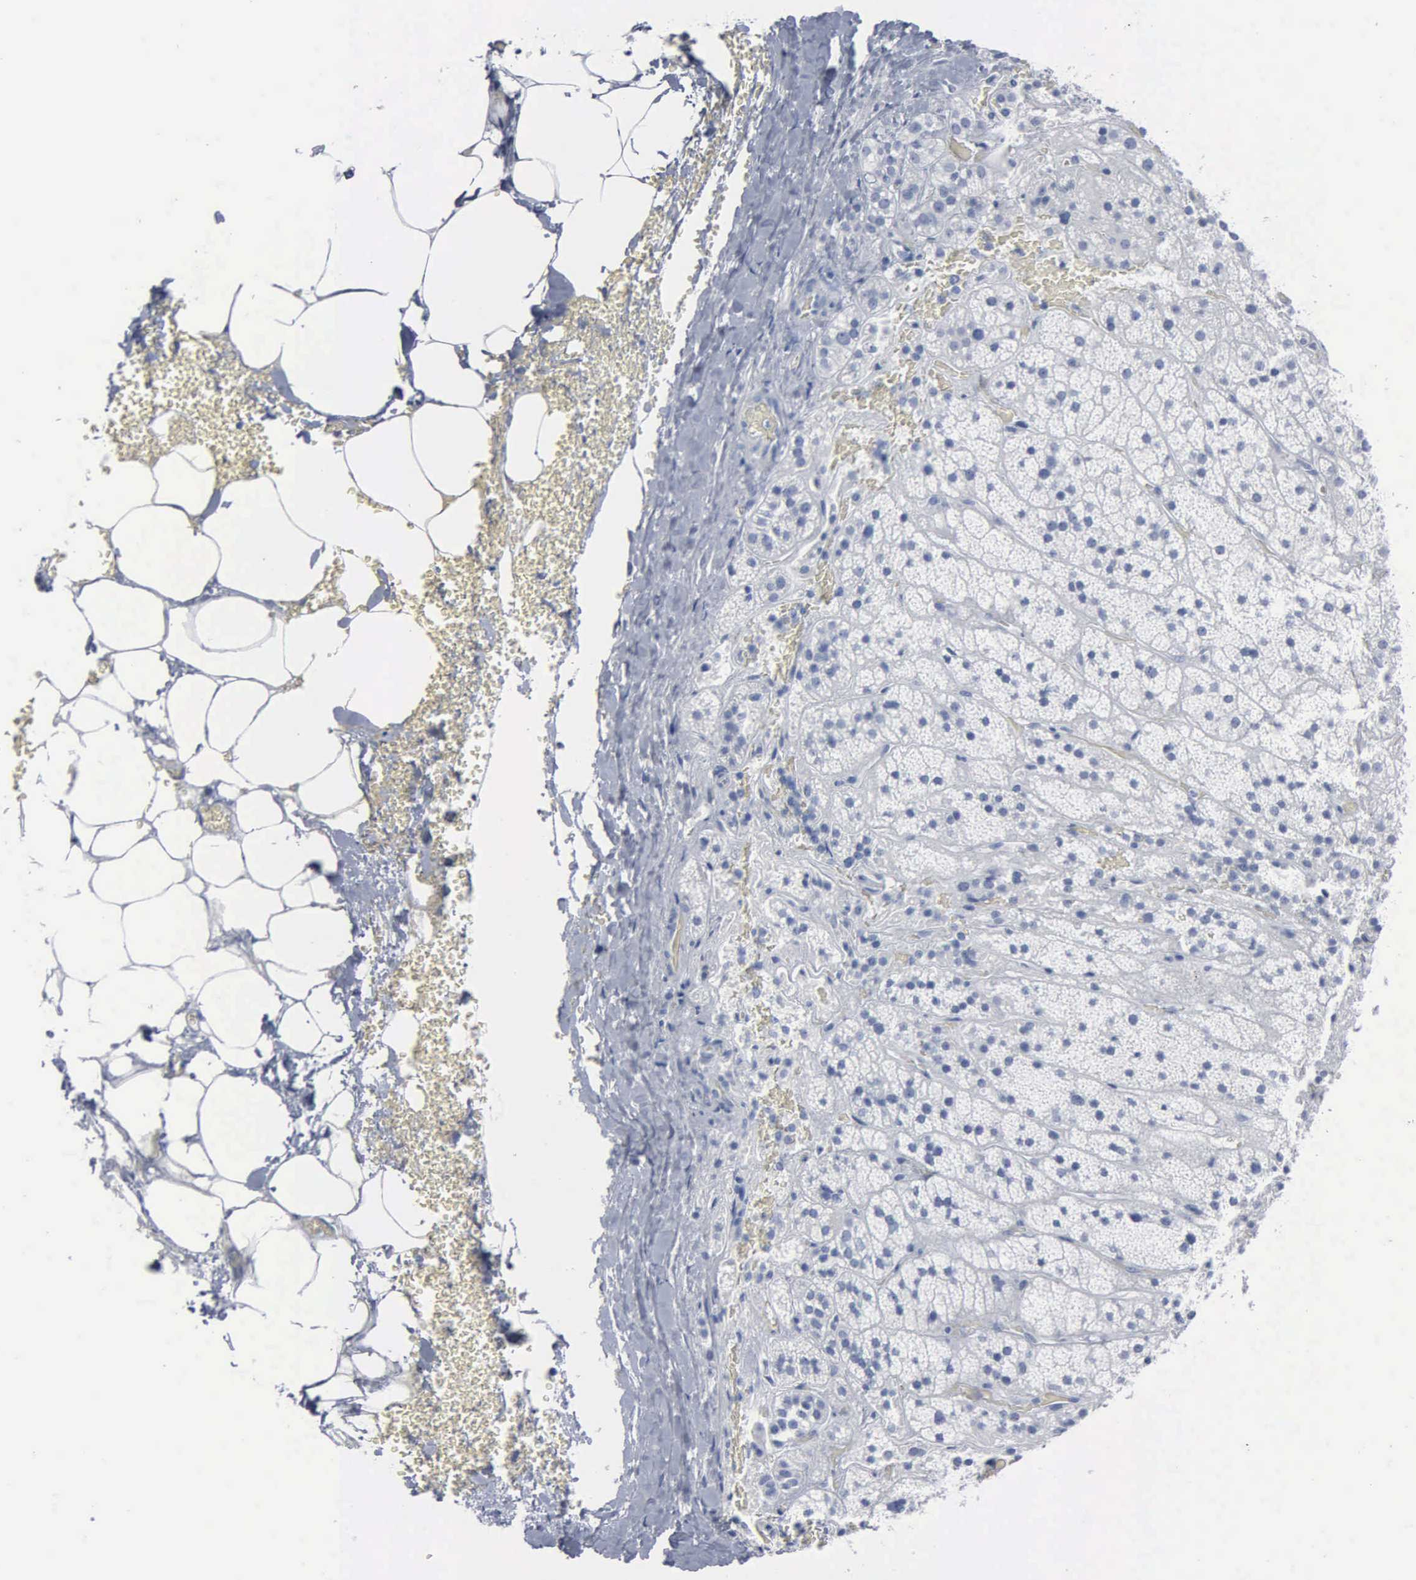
{"staining": {"intensity": "negative", "quantity": "none", "location": "none"}, "tissue": "adrenal gland", "cell_type": "Glandular cells", "image_type": "normal", "snomed": [{"axis": "morphology", "description": "Normal tissue, NOS"}, {"axis": "topography", "description": "Adrenal gland"}], "caption": "IHC image of normal human adrenal gland stained for a protein (brown), which demonstrates no staining in glandular cells. The staining is performed using DAB (3,3'-diaminobenzidine) brown chromogen with nuclei counter-stained in using hematoxylin.", "gene": "DMD", "patient": {"sex": "male", "age": 57}}